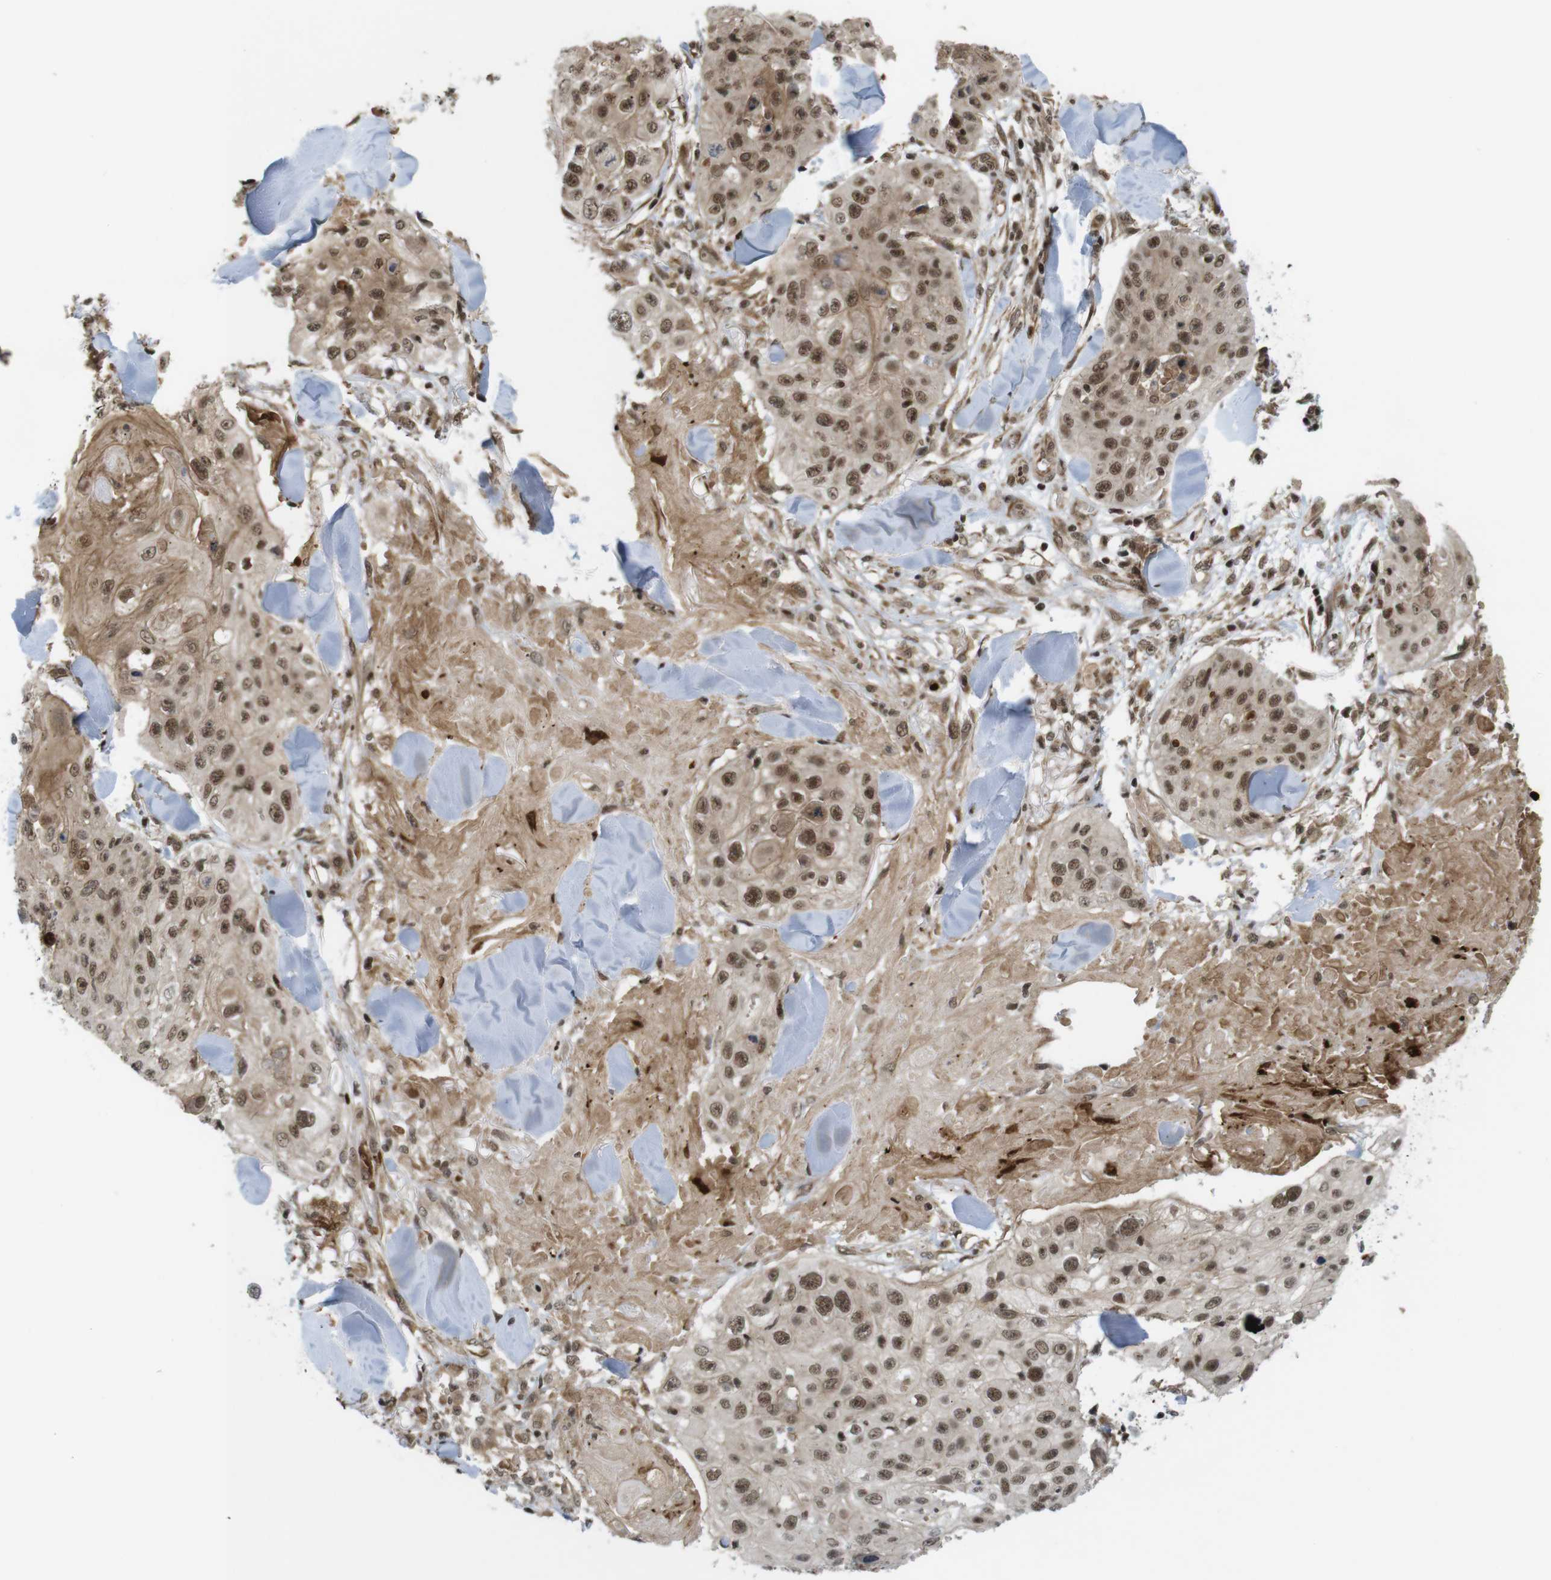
{"staining": {"intensity": "moderate", "quantity": ">75%", "location": "cytoplasmic/membranous,nuclear"}, "tissue": "skin cancer", "cell_type": "Tumor cells", "image_type": "cancer", "snomed": [{"axis": "morphology", "description": "Squamous cell carcinoma, NOS"}, {"axis": "topography", "description": "Skin"}], "caption": "Tumor cells exhibit moderate cytoplasmic/membranous and nuclear staining in about >75% of cells in skin squamous cell carcinoma.", "gene": "SP2", "patient": {"sex": "male", "age": 86}}